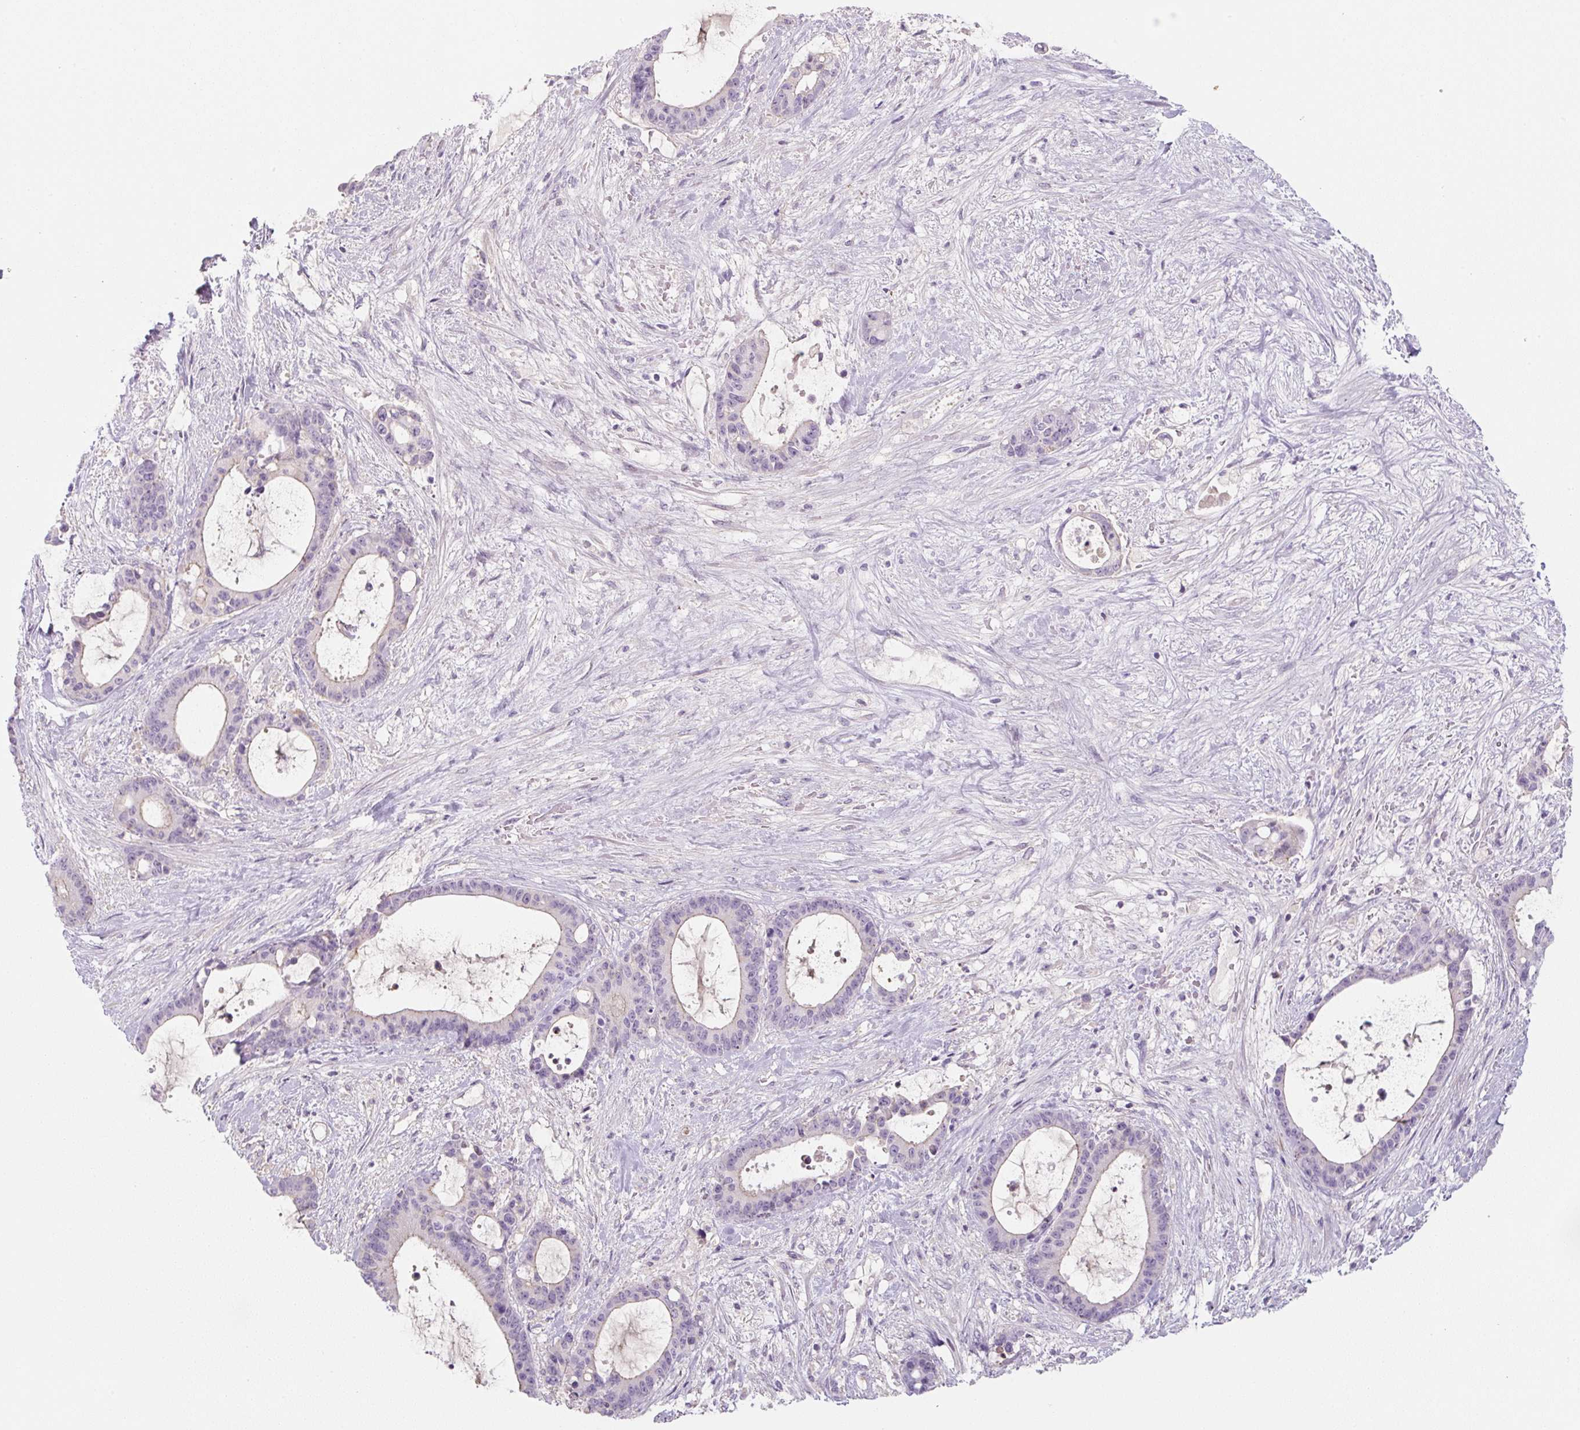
{"staining": {"intensity": "weak", "quantity": "<25%", "location": "cytoplasmic/membranous"}, "tissue": "liver cancer", "cell_type": "Tumor cells", "image_type": "cancer", "snomed": [{"axis": "morphology", "description": "Normal tissue, NOS"}, {"axis": "morphology", "description": "Cholangiocarcinoma"}, {"axis": "topography", "description": "Liver"}, {"axis": "topography", "description": "Peripheral nerve tissue"}], "caption": "This photomicrograph is of liver cancer (cholangiocarcinoma) stained with immunohistochemistry (IHC) to label a protein in brown with the nuclei are counter-stained blue. There is no positivity in tumor cells. The staining is performed using DAB (3,3'-diaminobenzidine) brown chromogen with nuclei counter-stained in using hematoxylin.", "gene": "PRM1", "patient": {"sex": "female", "age": 73}}